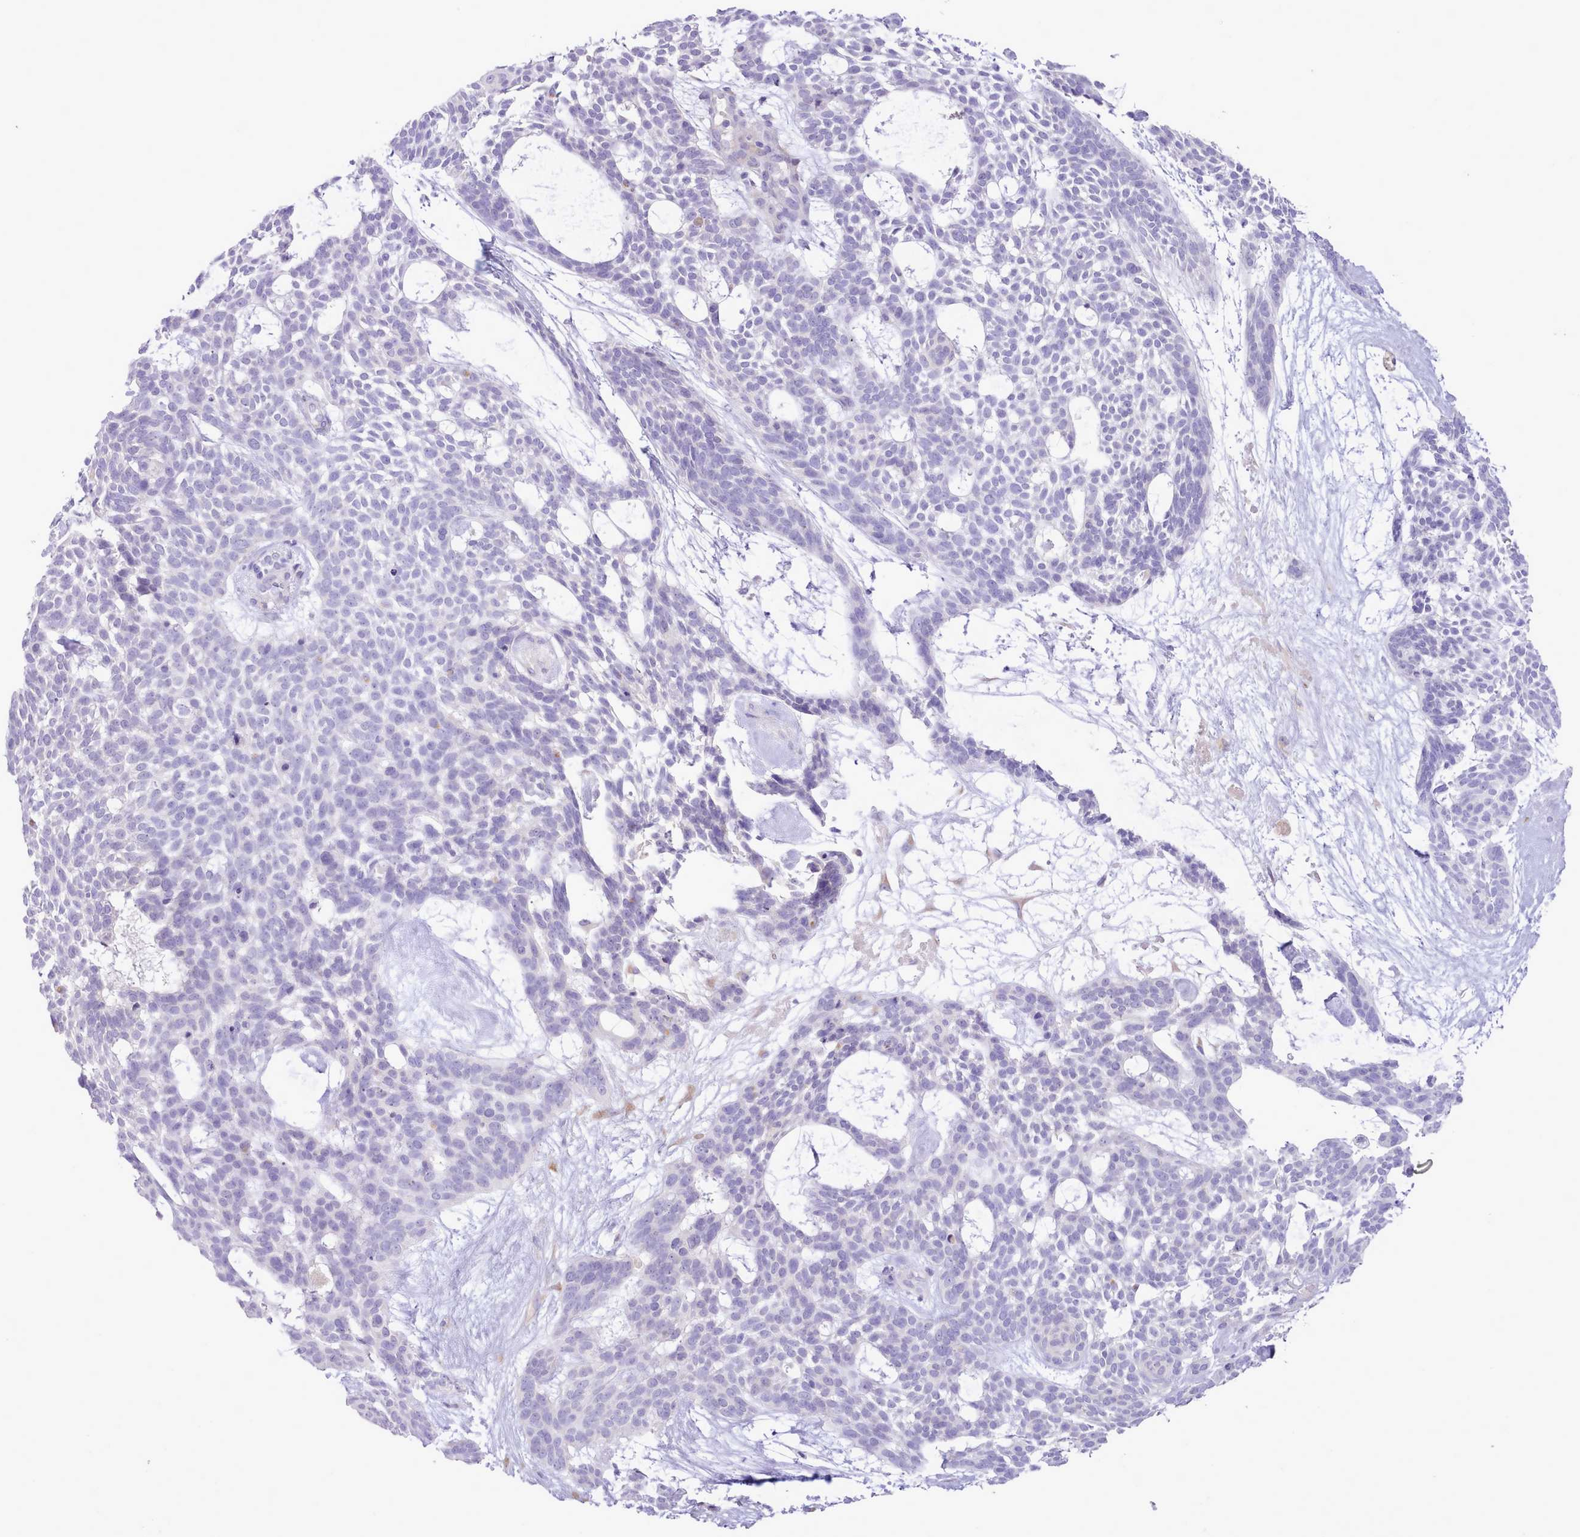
{"staining": {"intensity": "negative", "quantity": "none", "location": "none"}, "tissue": "skin cancer", "cell_type": "Tumor cells", "image_type": "cancer", "snomed": [{"axis": "morphology", "description": "Basal cell carcinoma"}, {"axis": "topography", "description": "Skin"}], "caption": "High power microscopy image of an IHC image of skin basal cell carcinoma, revealing no significant expression in tumor cells.", "gene": "CCL1", "patient": {"sex": "male", "age": 61}}